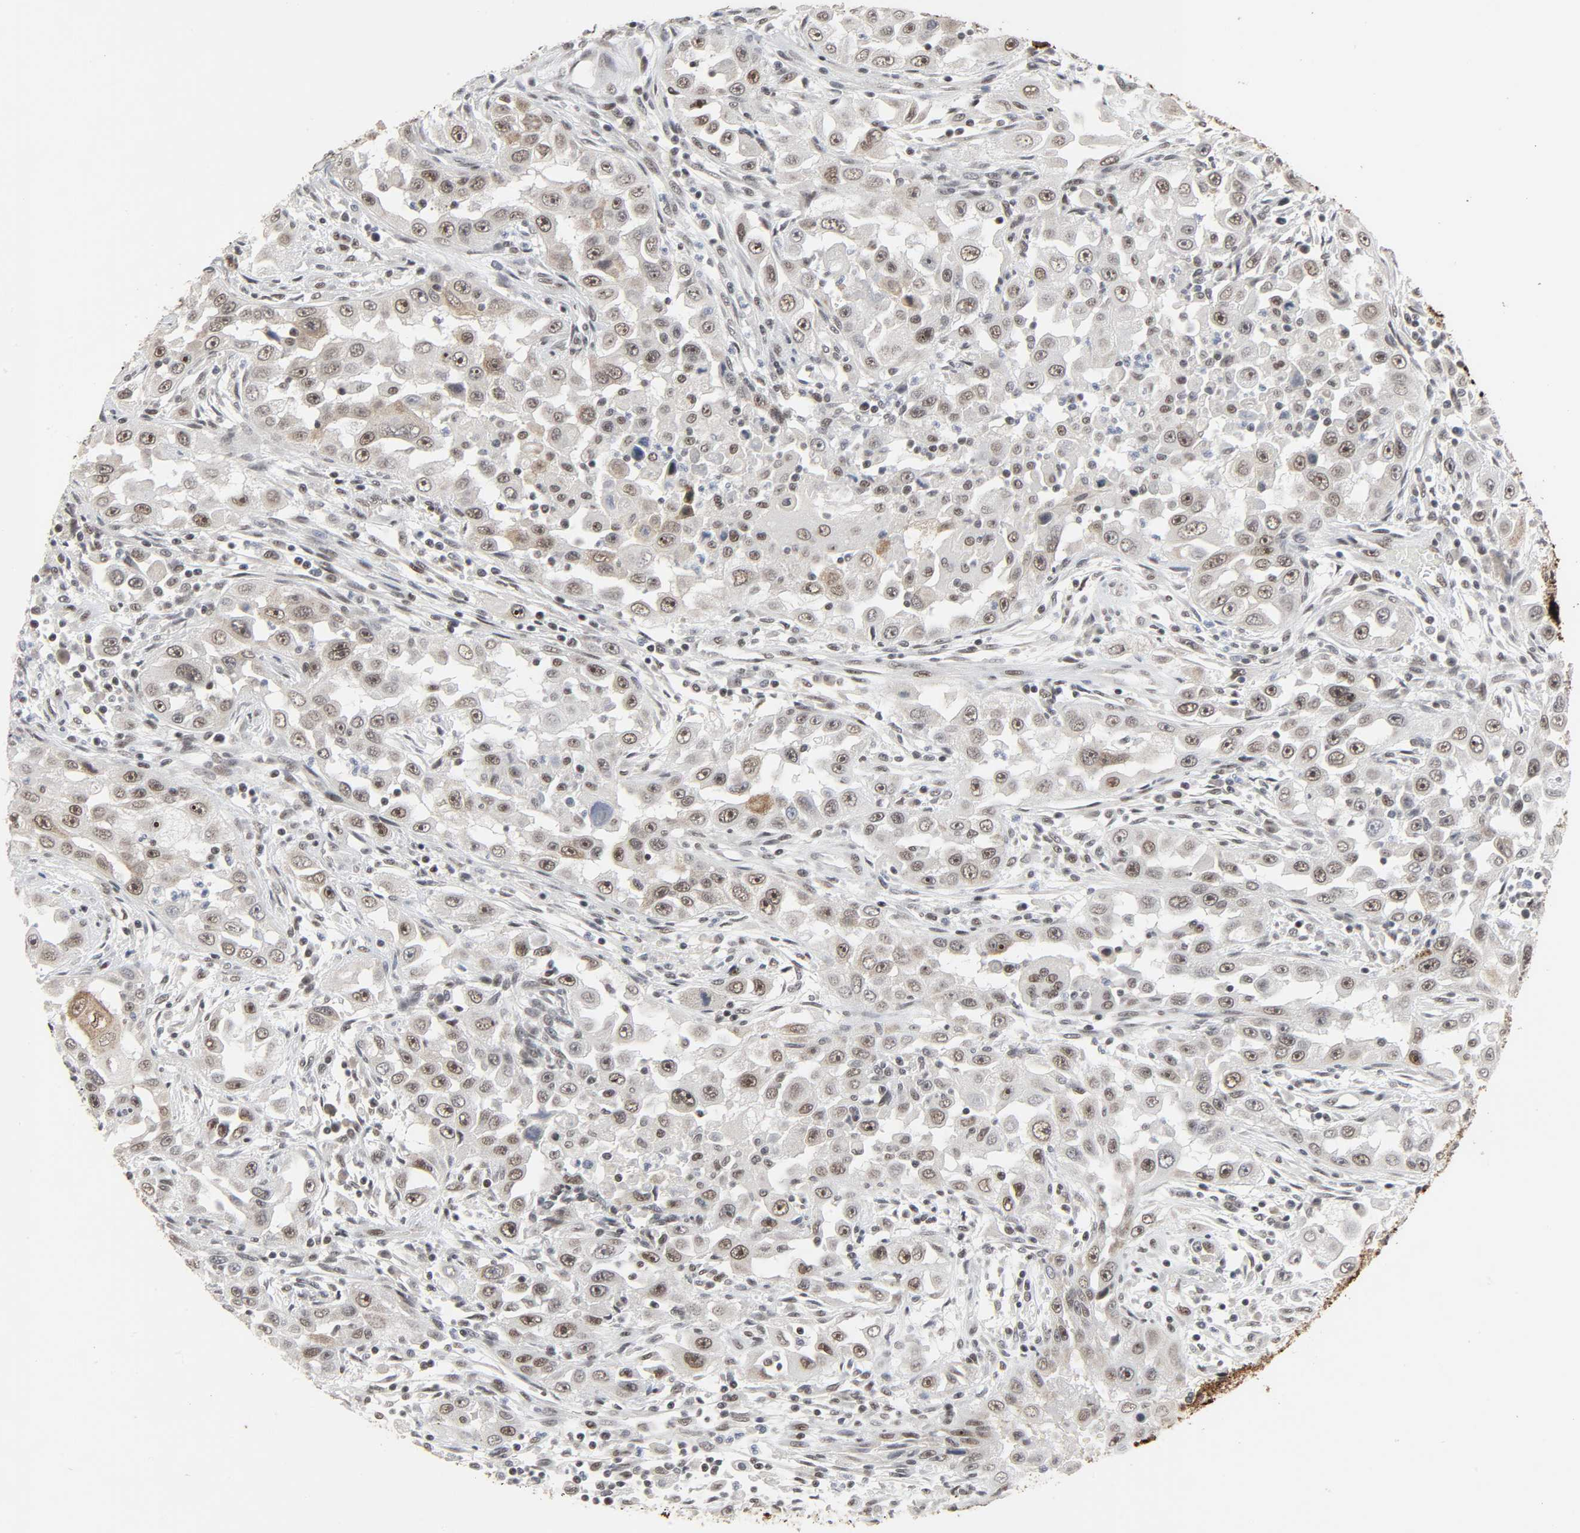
{"staining": {"intensity": "moderate", "quantity": ">75%", "location": "nuclear"}, "tissue": "head and neck cancer", "cell_type": "Tumor cells", "image_type": "cancer", "snomed": [{"axis": "morphology", "description": "Carcinoma, NOS"}, {"axis": "topography", "description": "Head-Neck"}], "caption": "Brown immunohistochemical staining in human head and neck carcinoma reveals moderate nuclear staining in about >75% of tumor cells. Immunohistochemistry stains the protein in brown and the nuclei are stained blue.", "gene": "MUC1", "patient": {"sex": "male", "age": 87}}